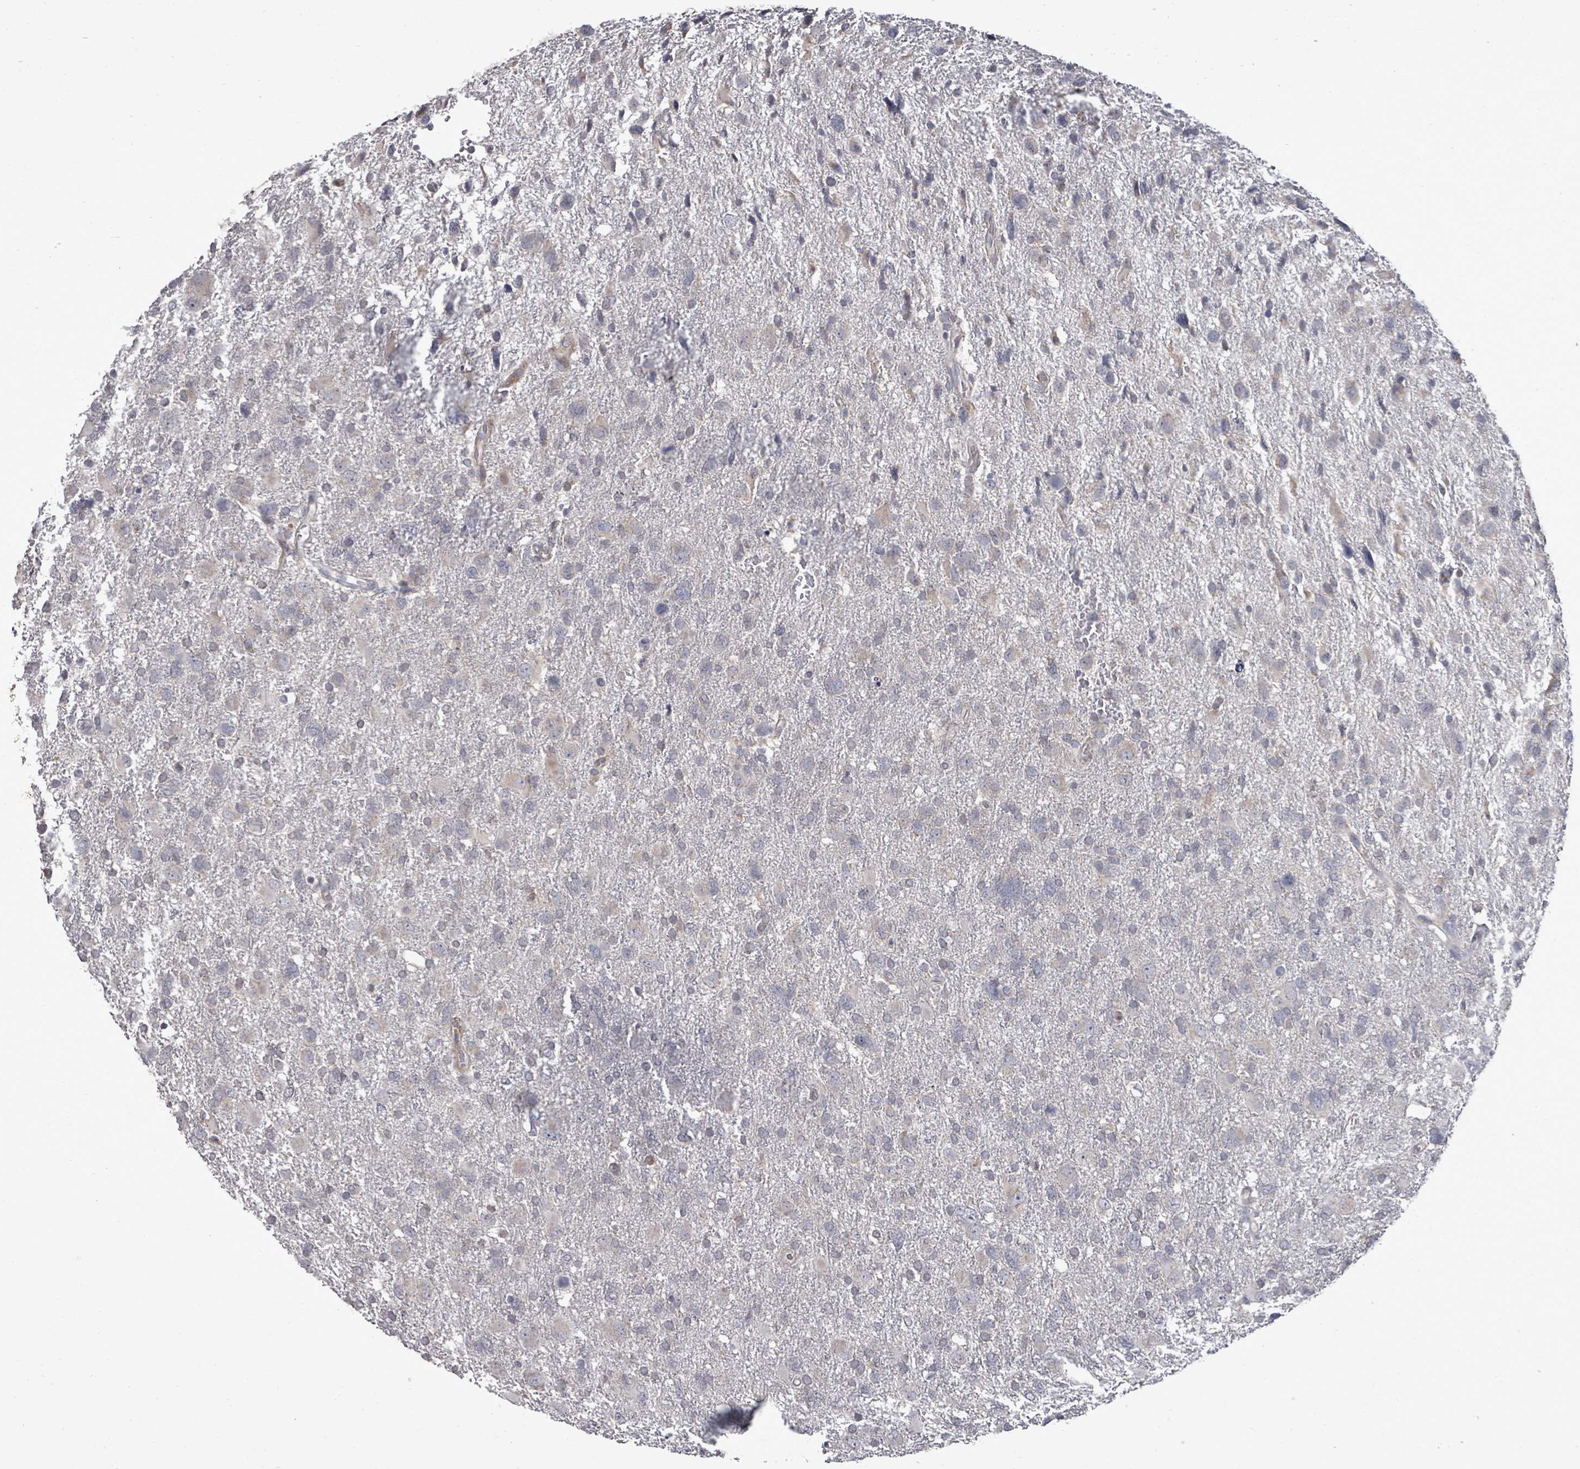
{"staining": {"intensity": "negative", "quantity": "none", "location": "none"}, "tissue": "glioma", "cell_type": "Tumor cells", "image_type": "cancer", "snomed": [{"axis": "morphology", "description": "Glioma, malignant, High grade"}, {"axis": "topography", "description": "Brain"}], "caption": "Tumor cells show no significant protein expression in malignant high-grade glioma. Brightfield microscopy of immunohistochemistry stained with DAB (3,3'-diaminobenzidine) (brown) and hematoxylin (blue), captured at high magnification.", "gene": "POMGNT2", "patient": {"sex": "male", "age": 61}}